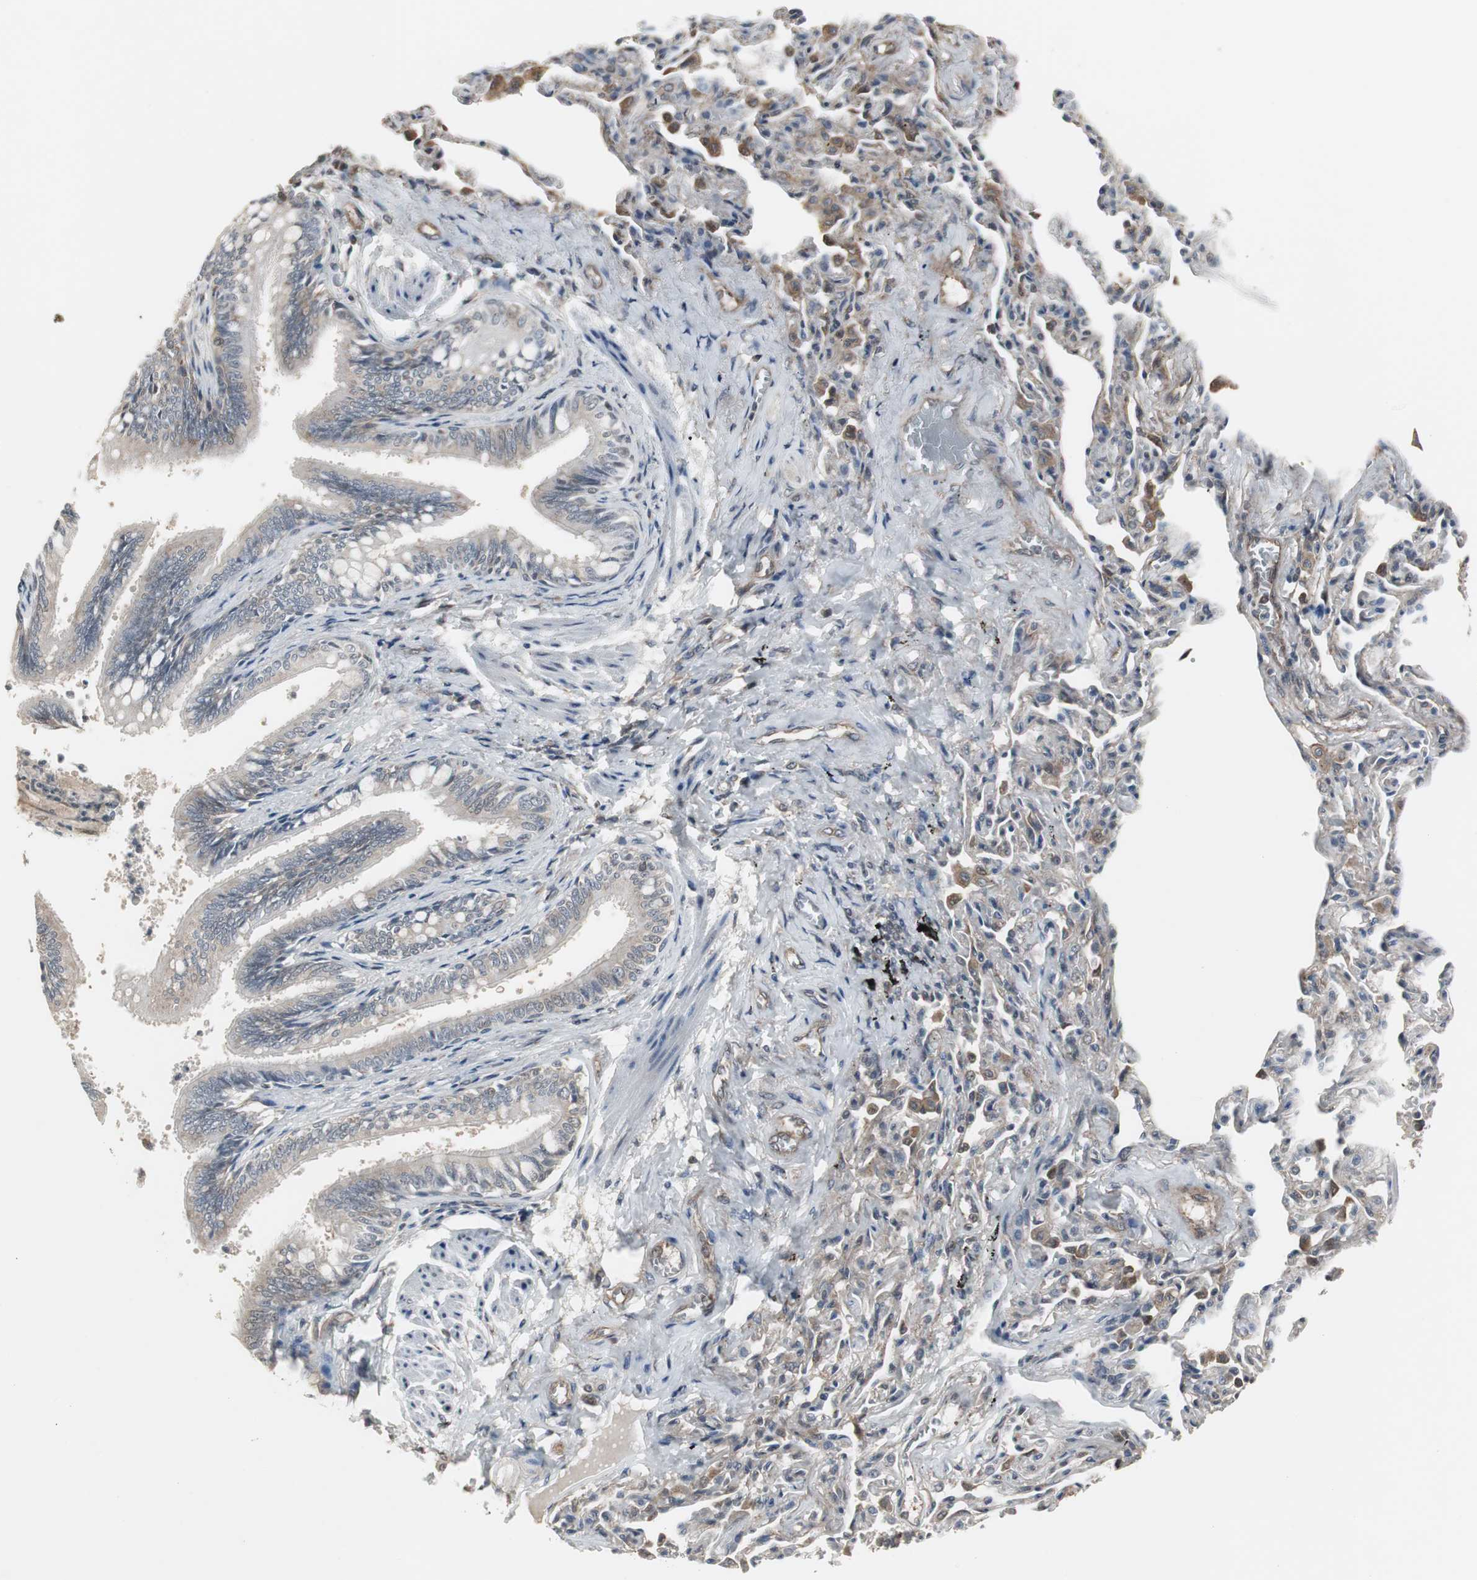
{"staining": {"intensity": "weak", "quantity": ">75%", "location": "cytoplasmic/membranous"}, "tissue": "bronchus", "cell_type": "Respiratory epithelial cells", "image_type": "normal", "snomed": [{"axis": "morphology", "description": "Normal tissue, NOS"}, {"axis": "topography", "description": "Lung"}], "caption": "IHC of normal human bronchus reveals low levels of weak cytoplasmic/membranous staining in about >75% of respiratory epithelial cells. The staining was performed using DAB to visualize the protein expression in brown, while the nuclei were stained in blue with hematoxylin (Magnification: 20x).", "gene": "ATP2B2", "patient": {"sex": "male", "age": 64}}